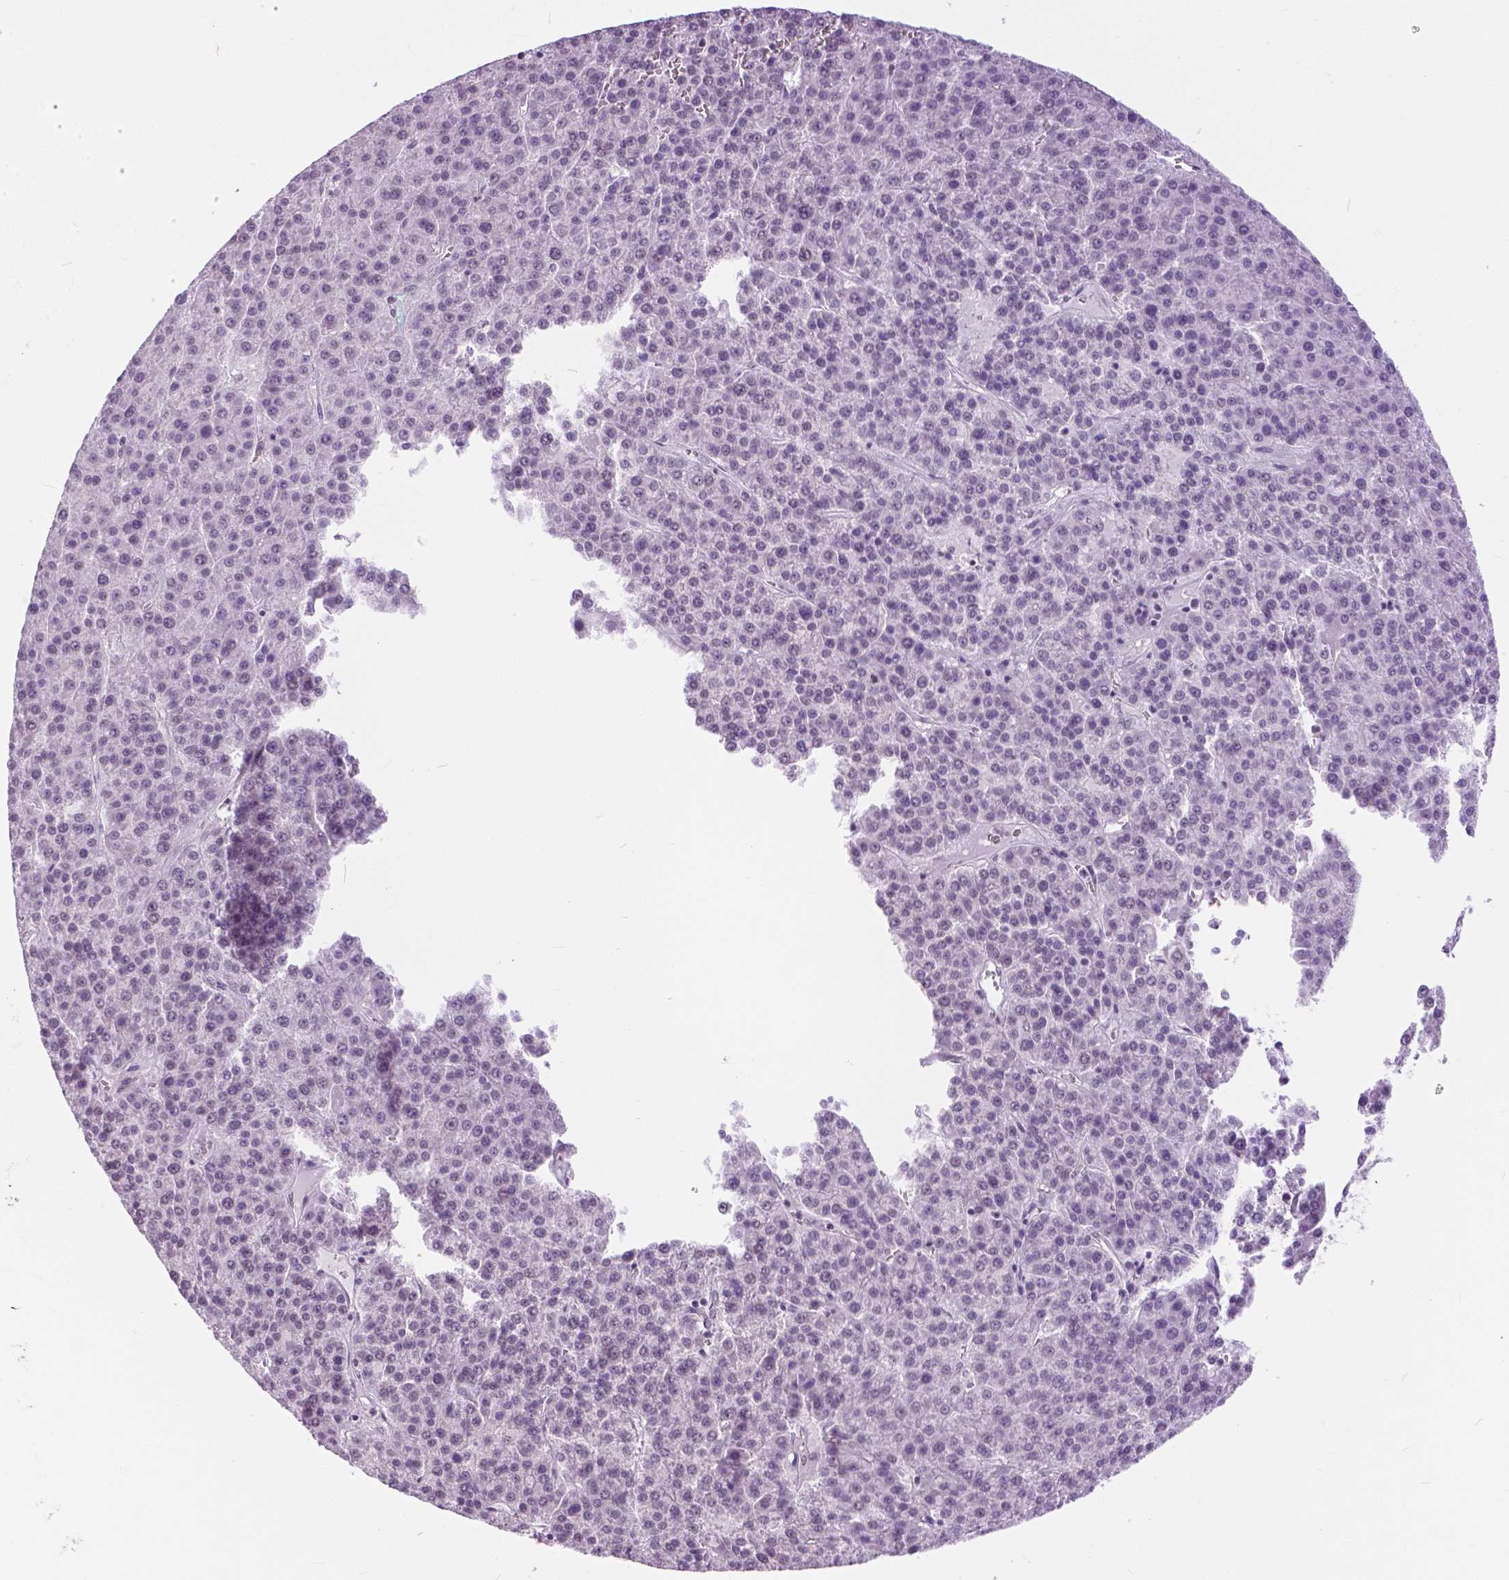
{"staining": {"intensity": "negative", "quantity": "none", "location": "none"}, "tissue": "liver cancer", "cell_type": "Tumor cells", "image_type": "cancer", "snomed": [{"axis": "morphology", "description": "Carcinoma, Hepatocellular, NOS"}, {"axis": "topography", "description": "Liver"}], "caption": "Tumor cells are negative for brown protein staining in liver cancer (hepatocellular carcinoma).", "gene": "MYOM1", "patient": {"sex": "female", "age": 58}}